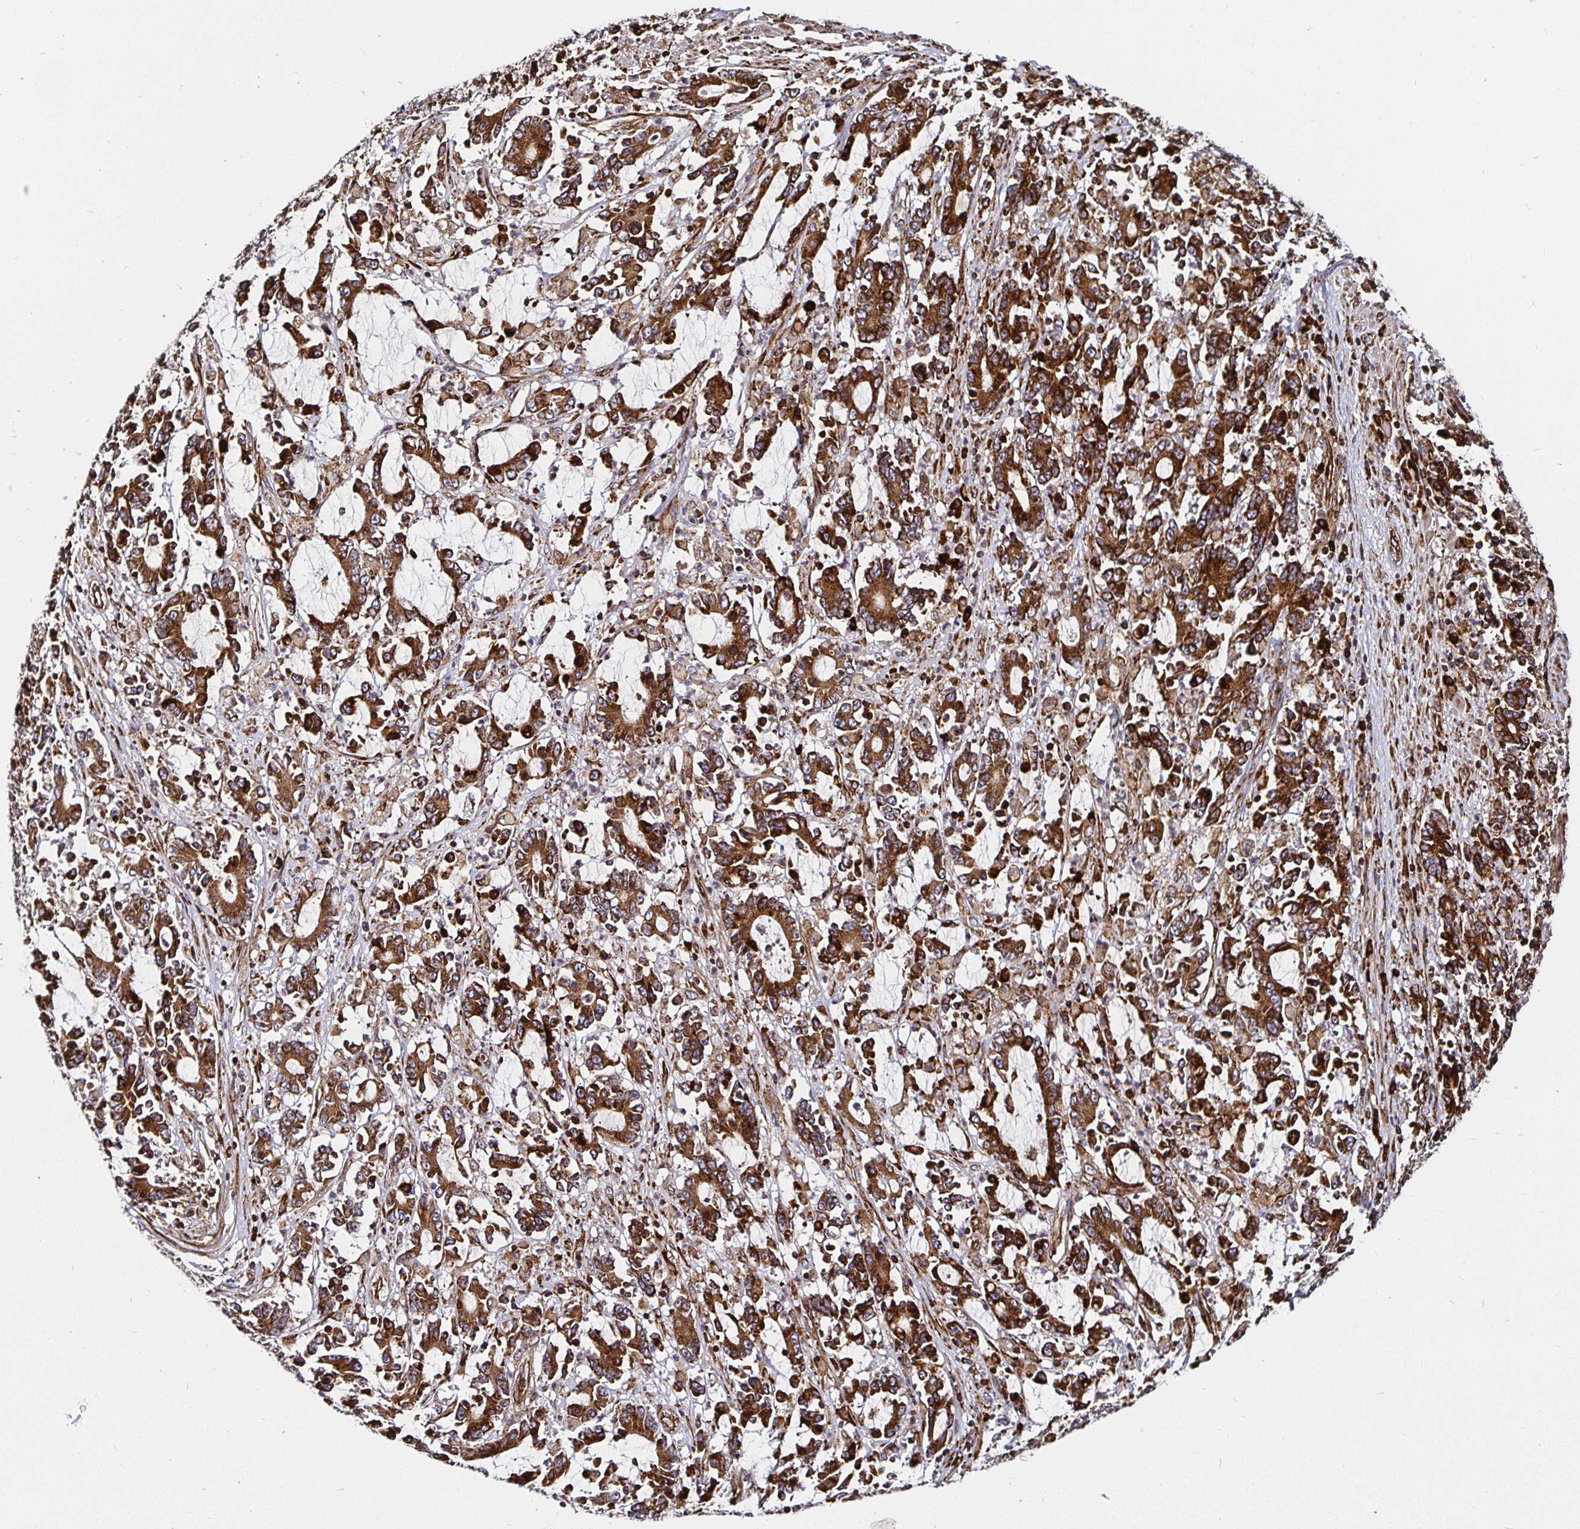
{"staining": {"intensity": "strong", "quantity": ">75%", "location": "cytoplasmic/membranous"}, "tissue": "stomach cancer", "cell_type": "Tumor cells", "image_type": "cancer", "snomed": [{"axis": "morphology", "description": "Adenocarcinoma, NOS"}, {"axis": "topography", "description": "Stomach, upper"}], "caption": "Immunohistochemistry (IHC) photomicrograph of stomach adenocarcinoma stained for a protein (brown), which demonstrates high levels of strong cytoplasmic/membranous expression in approximately >75% of tumor cells.", "gene": "SMYD3", "patient": {"sex": "male", "age": 68}}